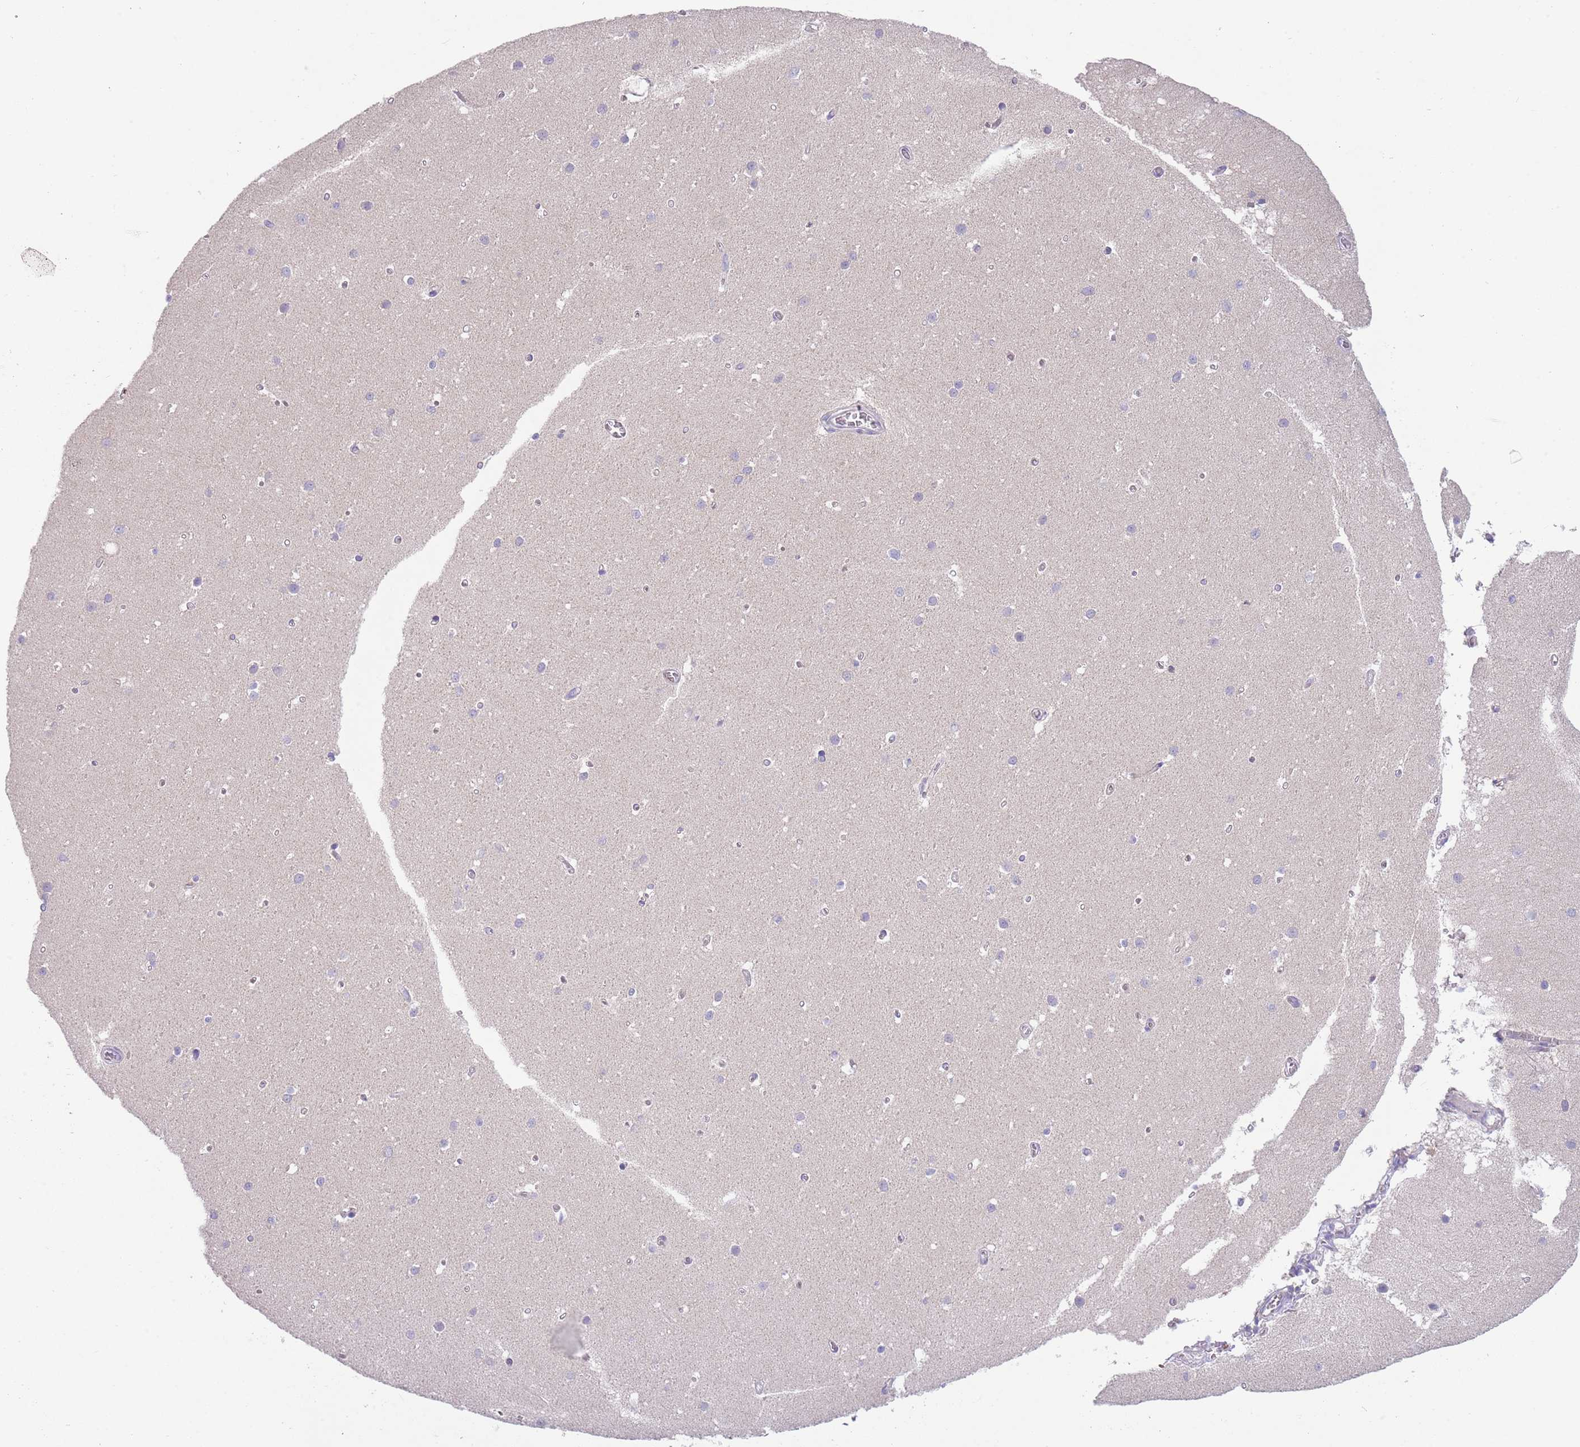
{"staining": {"intensity": "negative", "quantity": "none", "location": "none"}, "tissue": "cerebellum", "cell_type": "Cells in granular layer", "image_type": "normal", "snomed": [{"axis": "morphology", "description": "Normal tissue, NOS"}, {"axis": "topography", "description": "Cerebellum"}], "caption": "Cells in granular layer are negative for protein expression in normal human cerebellum. (Brightfield microscopy of DAB IHC at high magnification).", "gene": "ZNF14", "patient": {"sex": "male", "age": 54}}